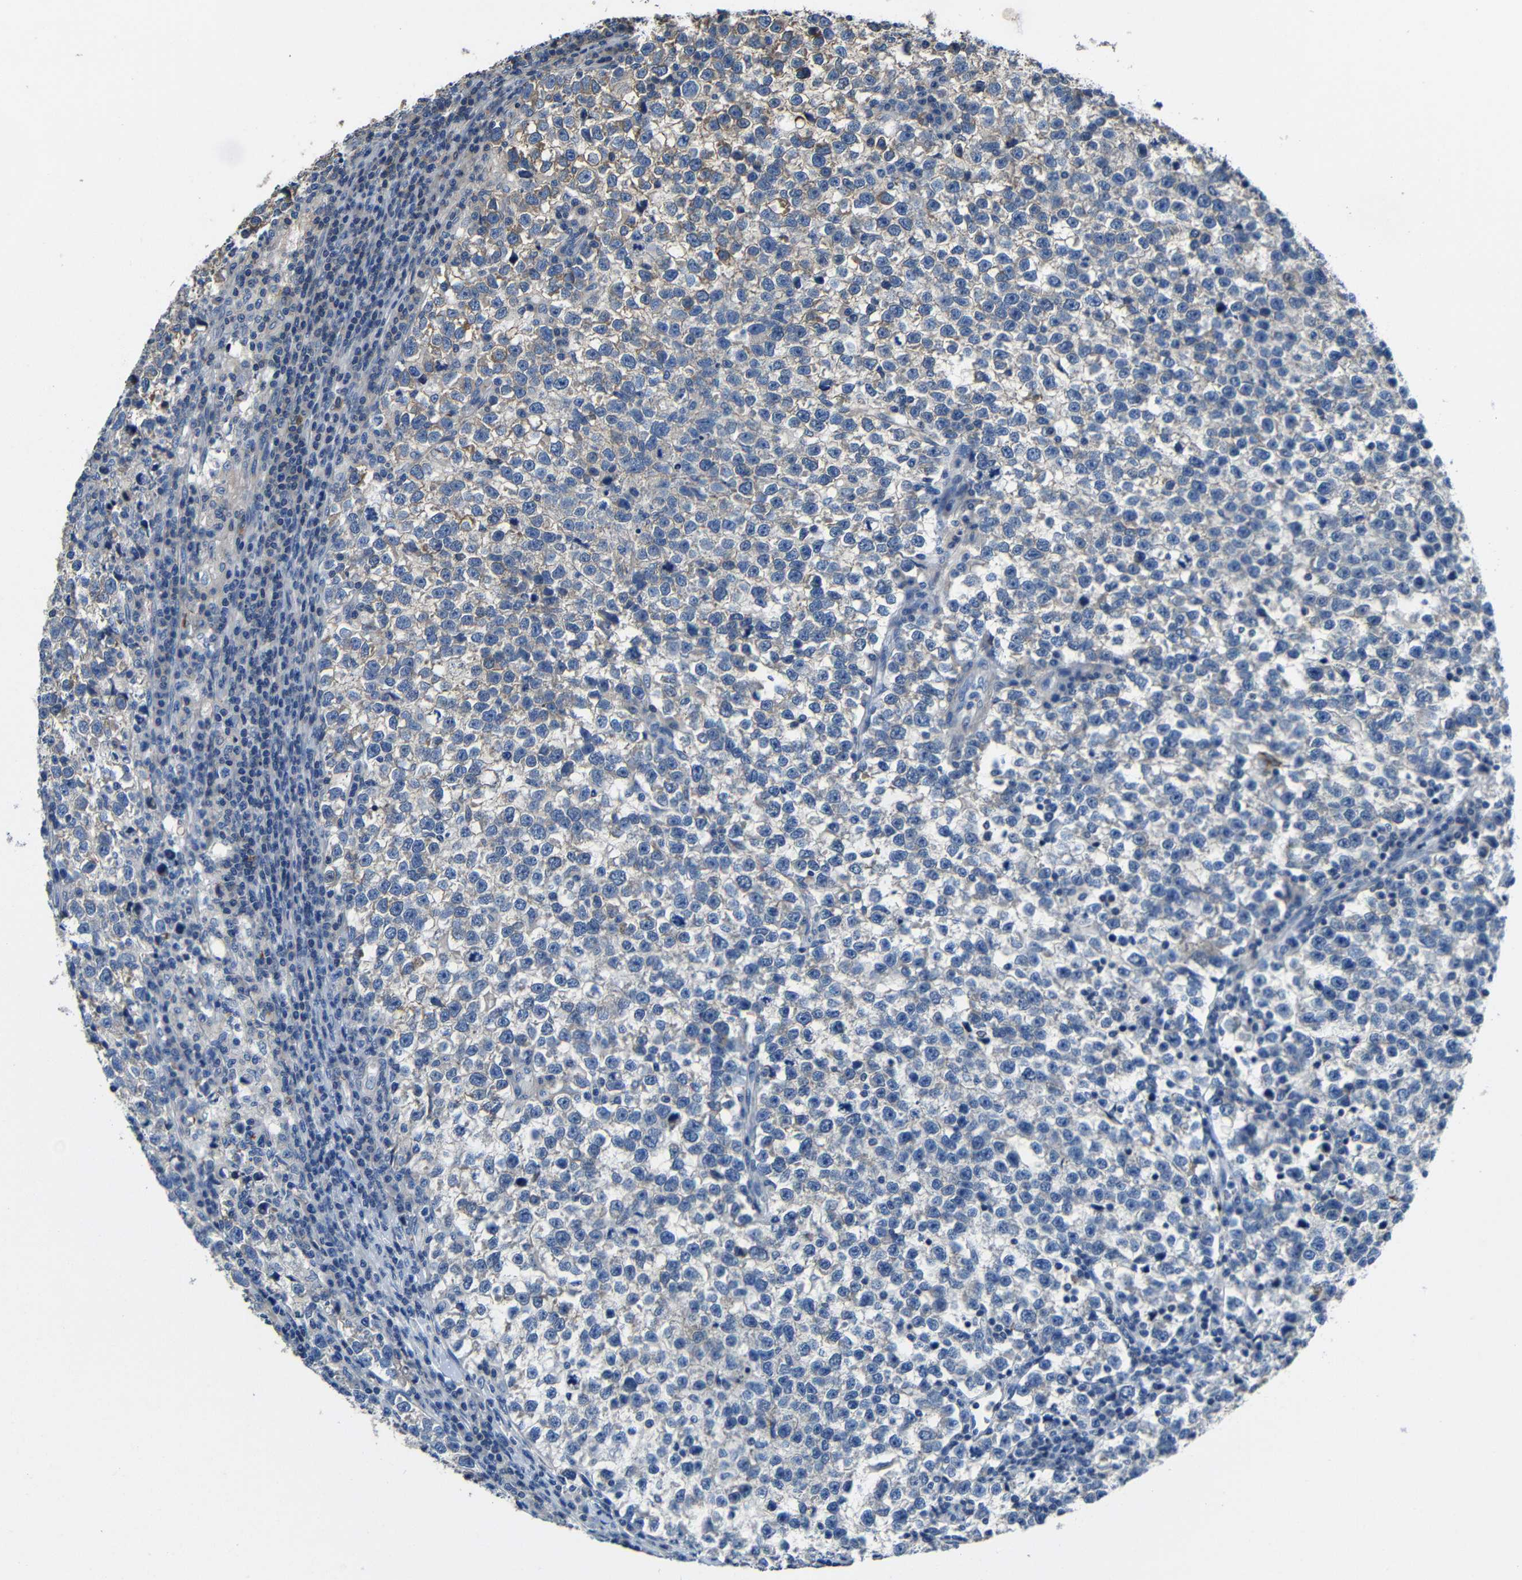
{"staining": {"intensity": "moderate", "quantity": "25%-75%", "location": "cytoplasmic/membranous"}, "tissue": "testis cancer", "cell_type": "Tumor cells", "image_type": "cancer", "snomed": [{"axis": "morphology", "description": "Normal tissue, NOS"}, {"axis": "morphology", "description": "Seminoma, NOS"}, {"axis": "topography", "description": "Testis"}], "caption": "Protein analysis of testis seminoma tissue exhibits moderate cytoplasmic/membranous staining in approximately 25%-75% of tumor cells. The protein of interest is shown in brown color, while the nuclei are stained blue.", "gene": "GDI1", "patient": {"sex": "male", "age": 43}}